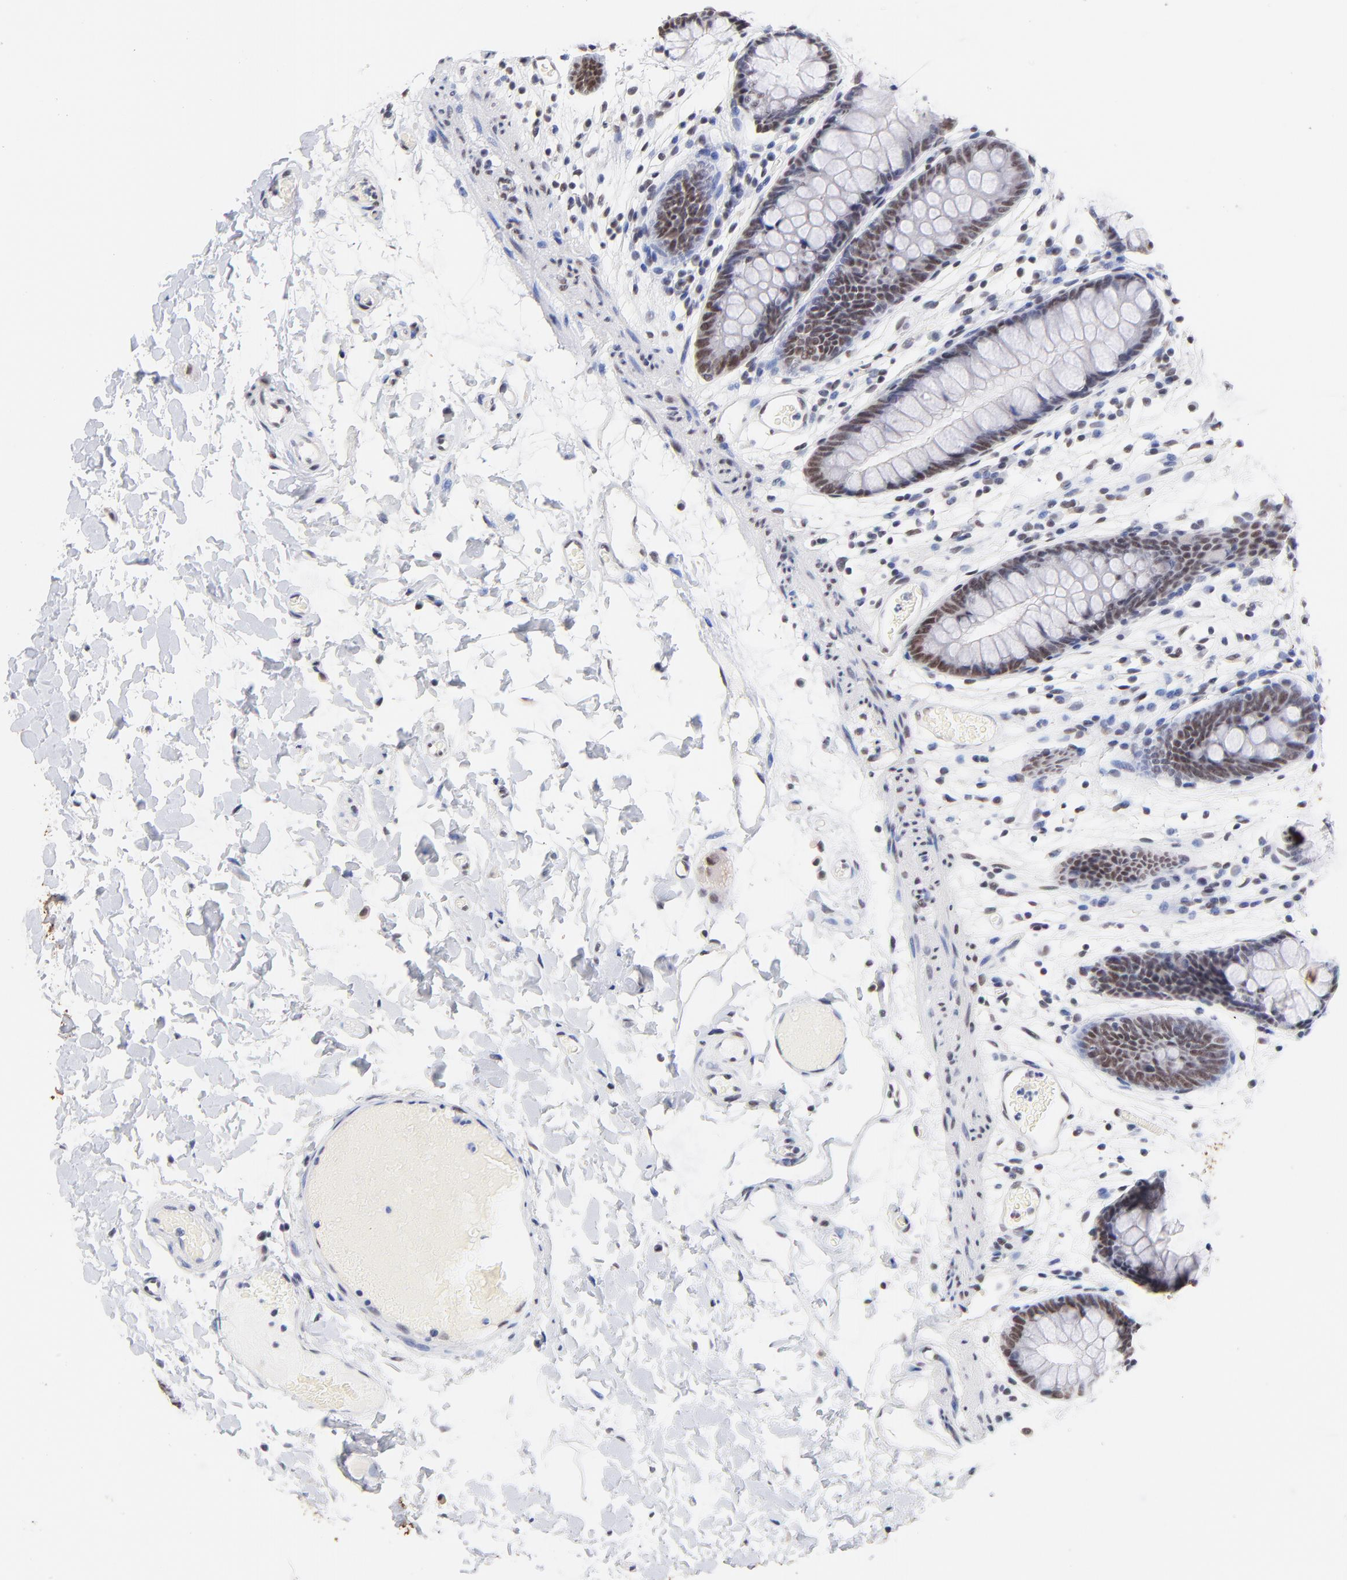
{"staining": {"intensity": "moderate", "quantity": ">75%", "location": "nuclear"}, "tissue": "colon", "cell_type": "Endothelial cells", "image_type": "normal", "snomed": [{"axis": "morphology", "description": "Normal tissue, NOS"}, {"axis": "topography", "description": "Smooth muscle"}, {"axis": "topography", "description": "Colon"}], "caption": "Protein staining of unremarkable colon reveals moderate nuclear positivity in about >75% of endothelial cells.", "gene": "ZNF74", "patient": {"sex": "male", "age": 67}}